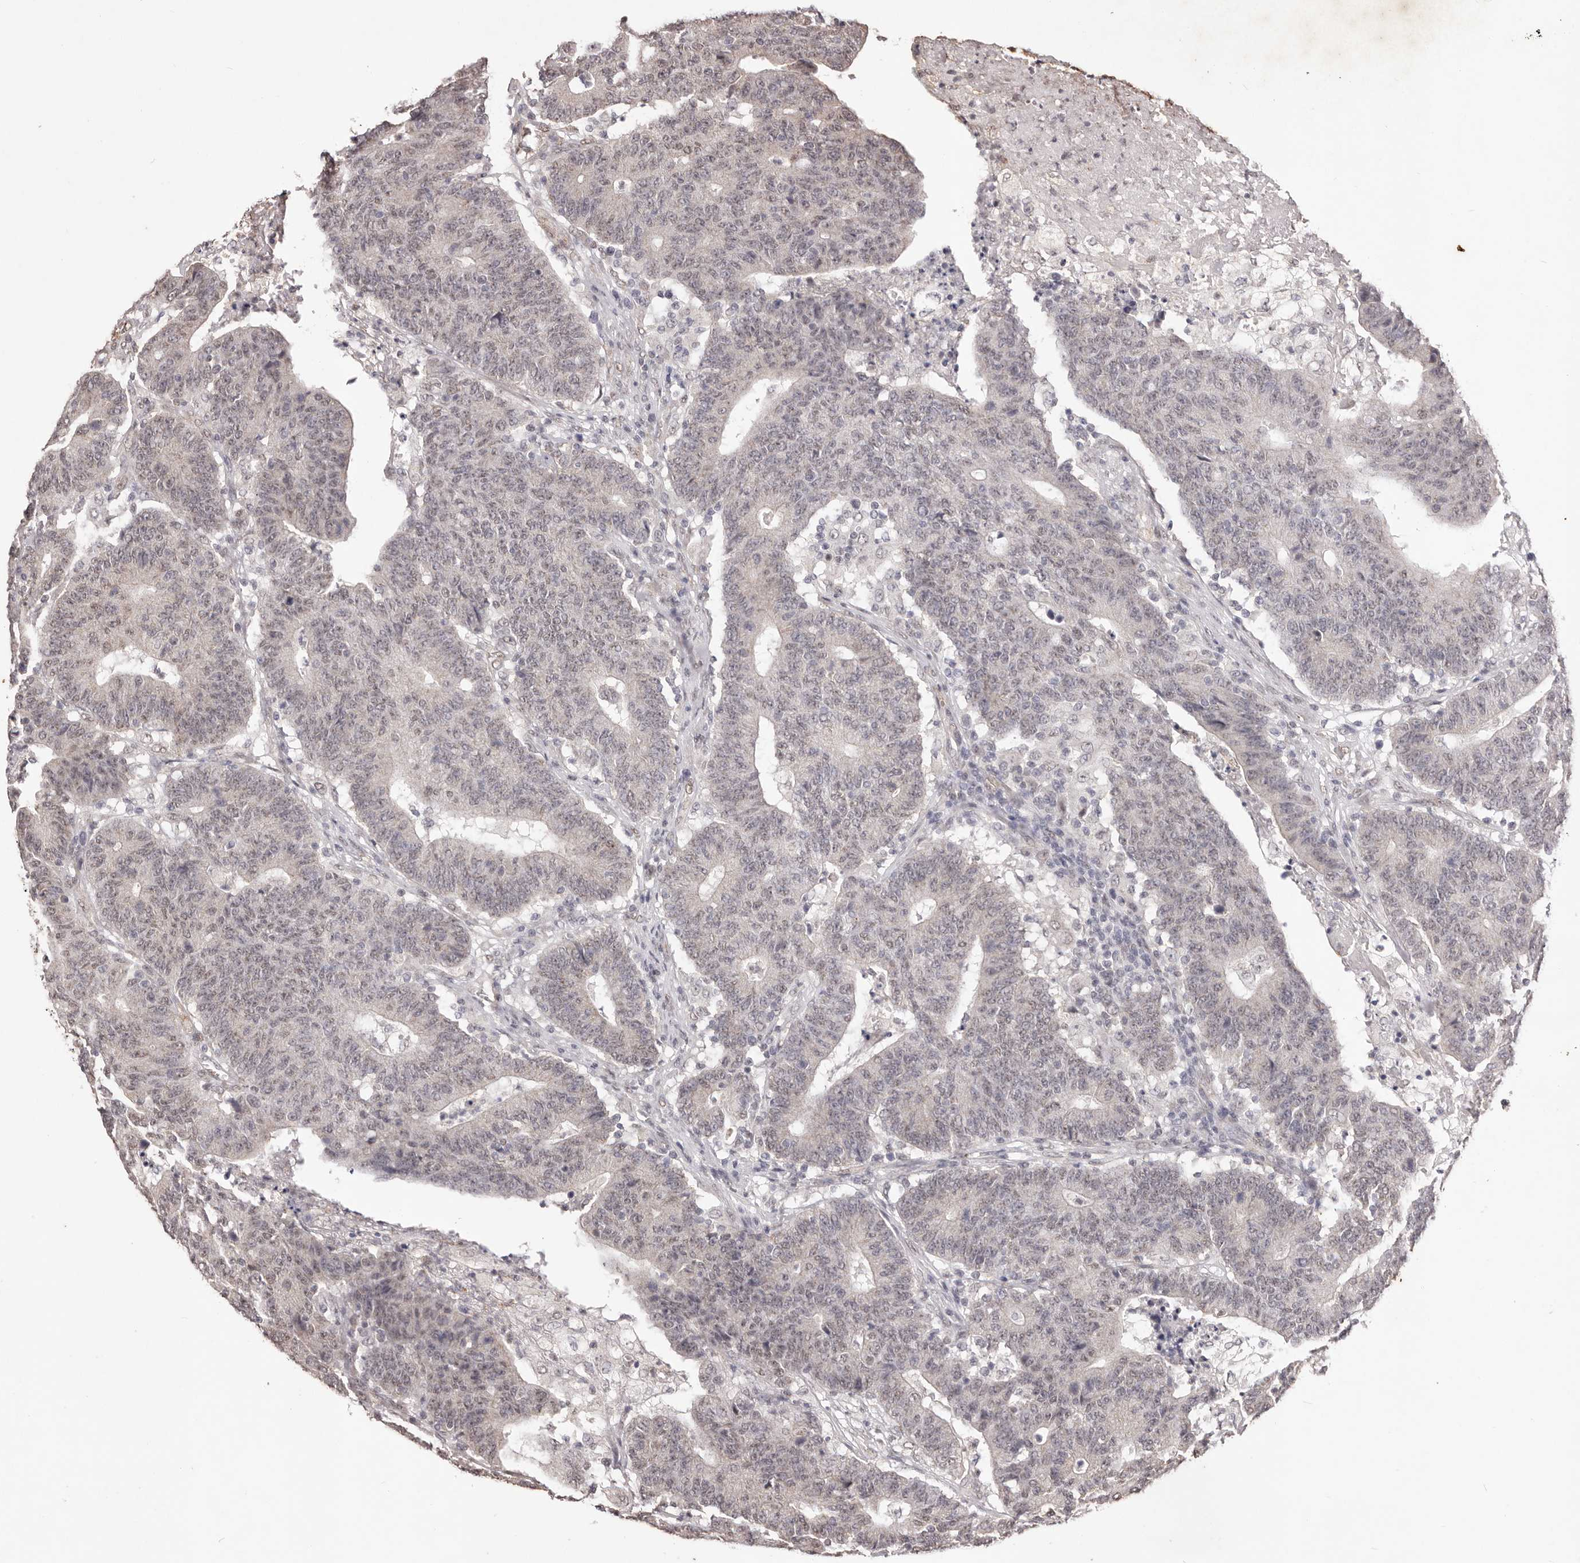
{"staining": {"intensity": "weak", "quantity": "25%-75%", "location": "nuclear"}, "tissue": "colorectal cancer", "cell_type": "Tumor cells", "image_type": "cancer", "snomed": [{"axis": "morphology", "description": "Normal tissue, NOS"}, {"axis": "morphology", "description": "Adenocarcinoma, NOS"}, {"axis": "topography", "description": "Colon"}], "caption": "The immunohistochemical stain shows weak nuclear positivity in tumor cells of colorectal adenocarcinoma tissue.", "gene": "RPS6KA5", "patient": {"sex": "female", "age": 75}}